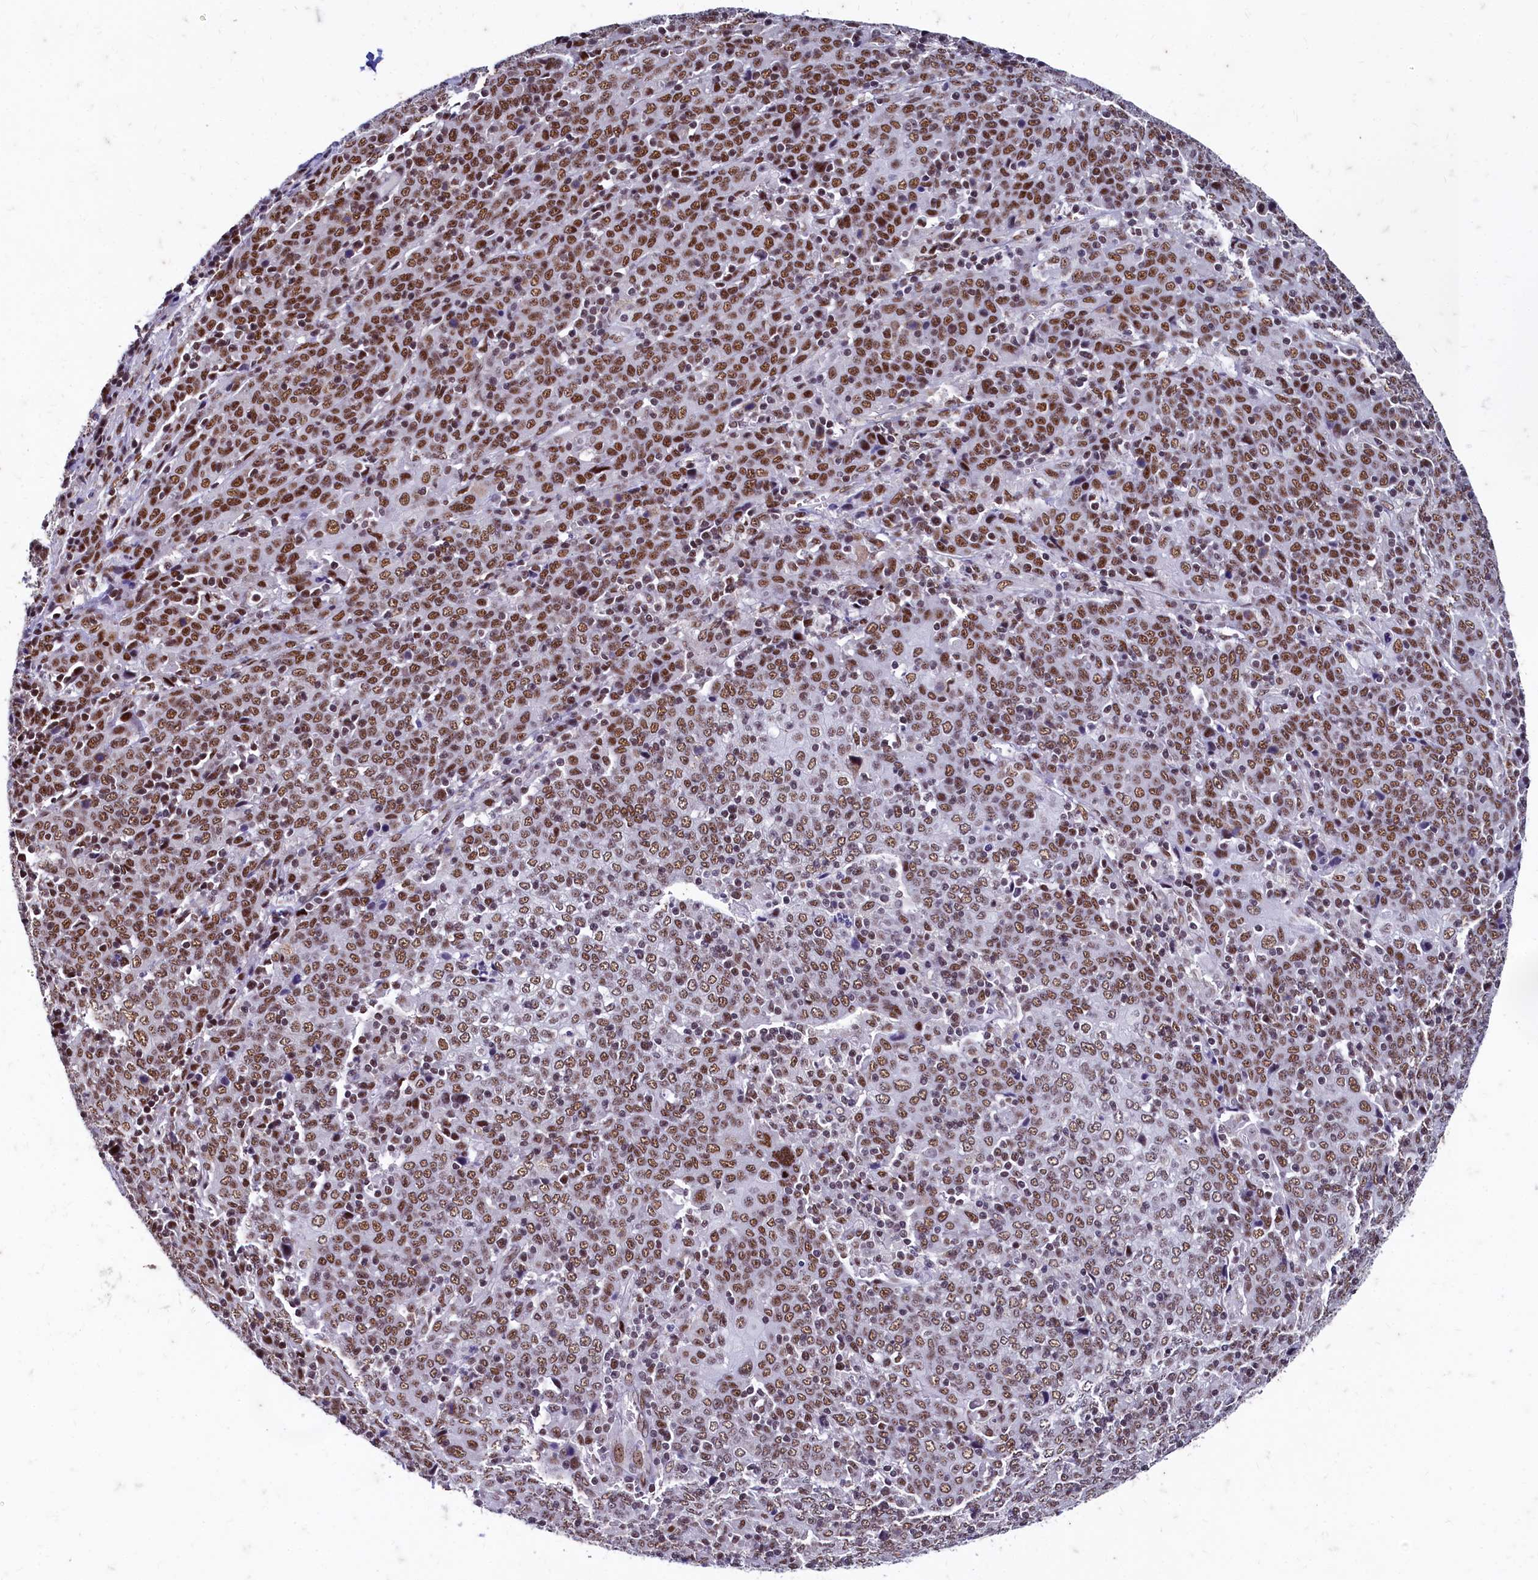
{"staining": {"intensity": "moderate", "quantity": ">75%", "location": "nuclear"}, "tissue": "cervical cancer", "cell_type": "Tumor cells", "image_type": "cancer", "snomed": [{"axis": "morphology", "description": "Squamous cell carcinoma, NOS"}, {"axis": "topography", "description": "Cervix"}], "caption": "Brown immunohistochemical staining in human cervical cancer (squamous cell carcinoma) shows moderate nuclear expression in approximately >75% of tumor cells.", "gene": "CPSF7", "patient": {"sex": "female", "age": 67}}